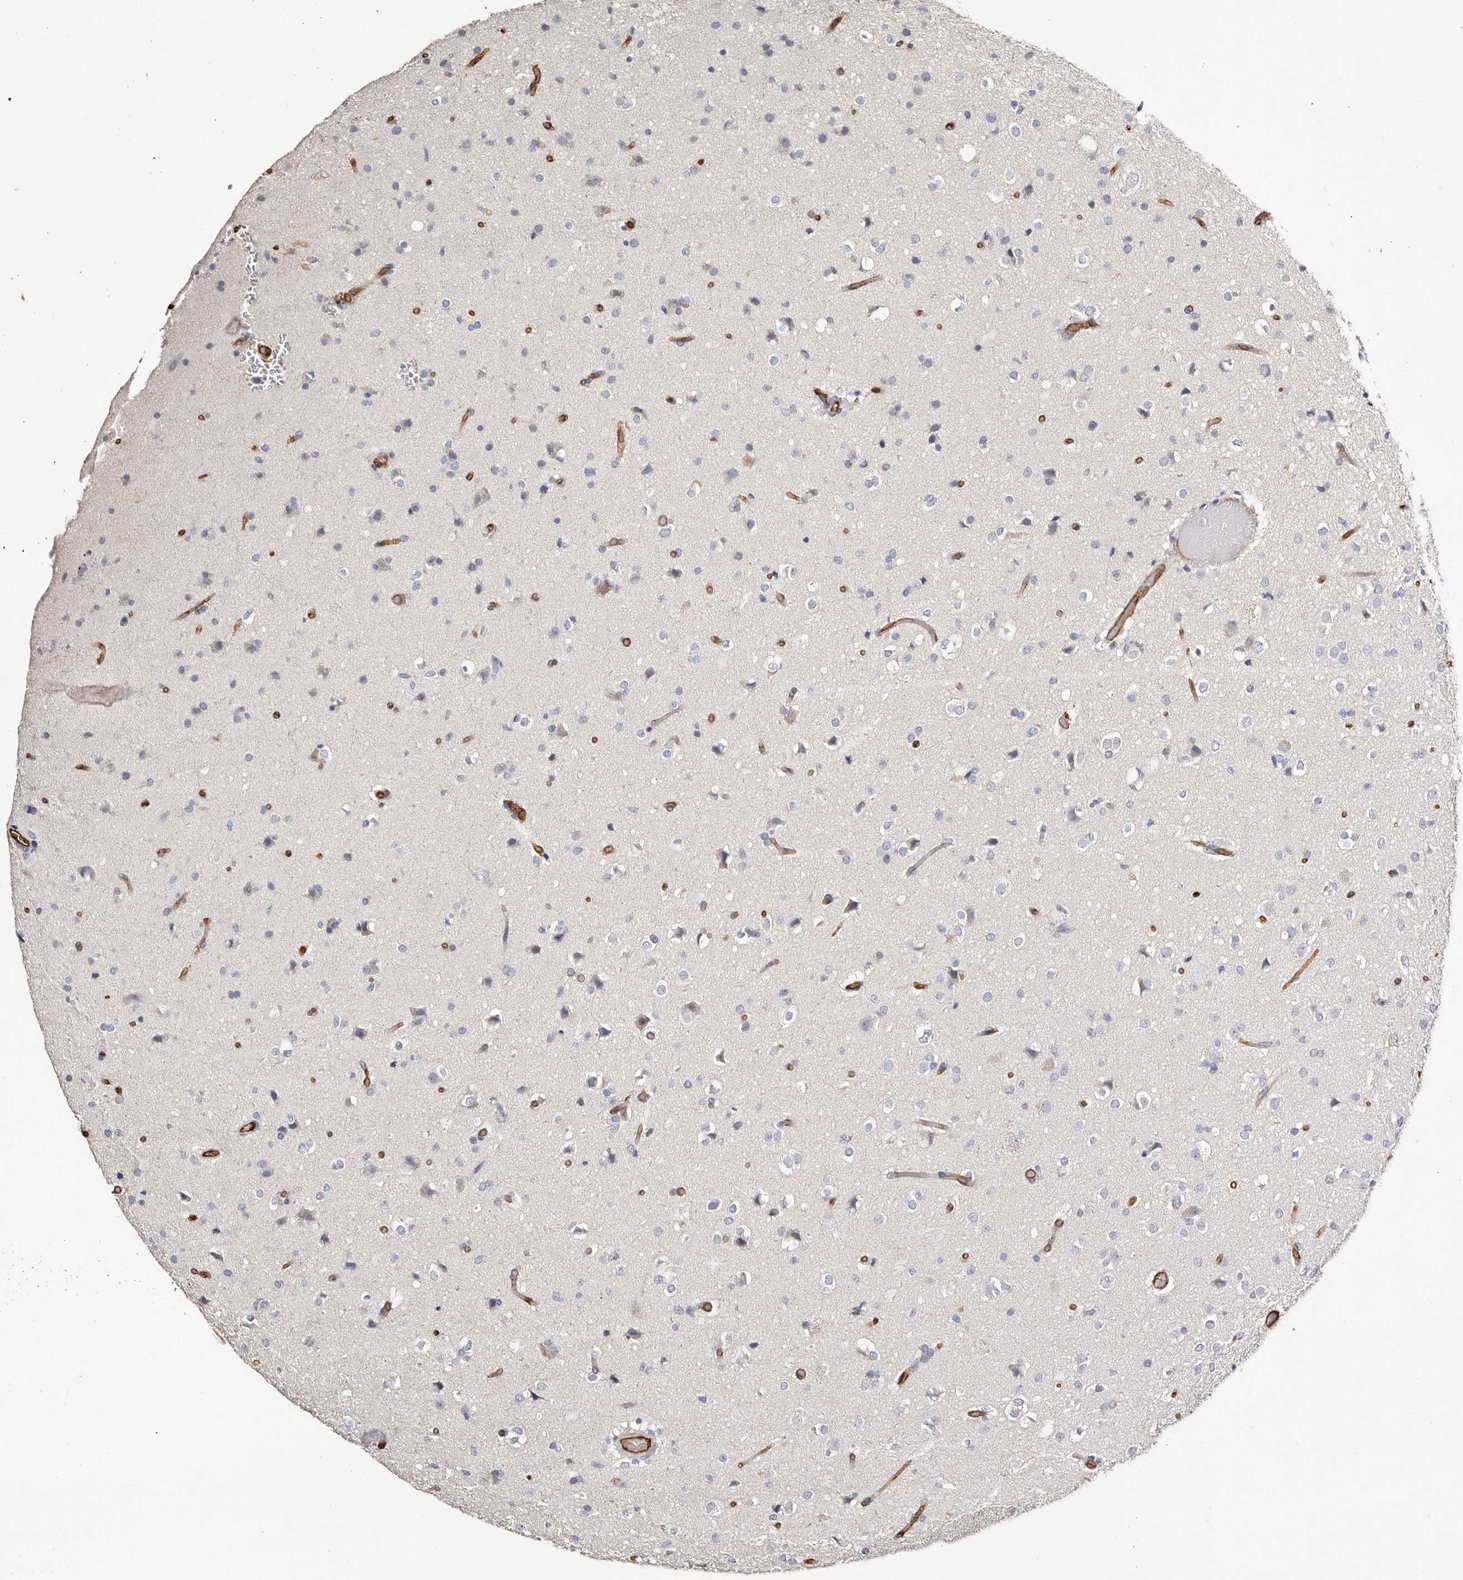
{"staining": {"intensity": "negative", "quantity": "none", "location": "none"}, "tissue": "glioma", "cell_type": "Tumor cells", "image_type": "cancer", "snomed": [{"axis": "morphology", "description": "Glioma, malignant, Low grade"}, {"axis": "topography", "description": "Brain"}], "caption": "Tumor cells show no significant expression in glioma.", "gene": "TGM2", "patient": {"sex": "male", "age": 65}}